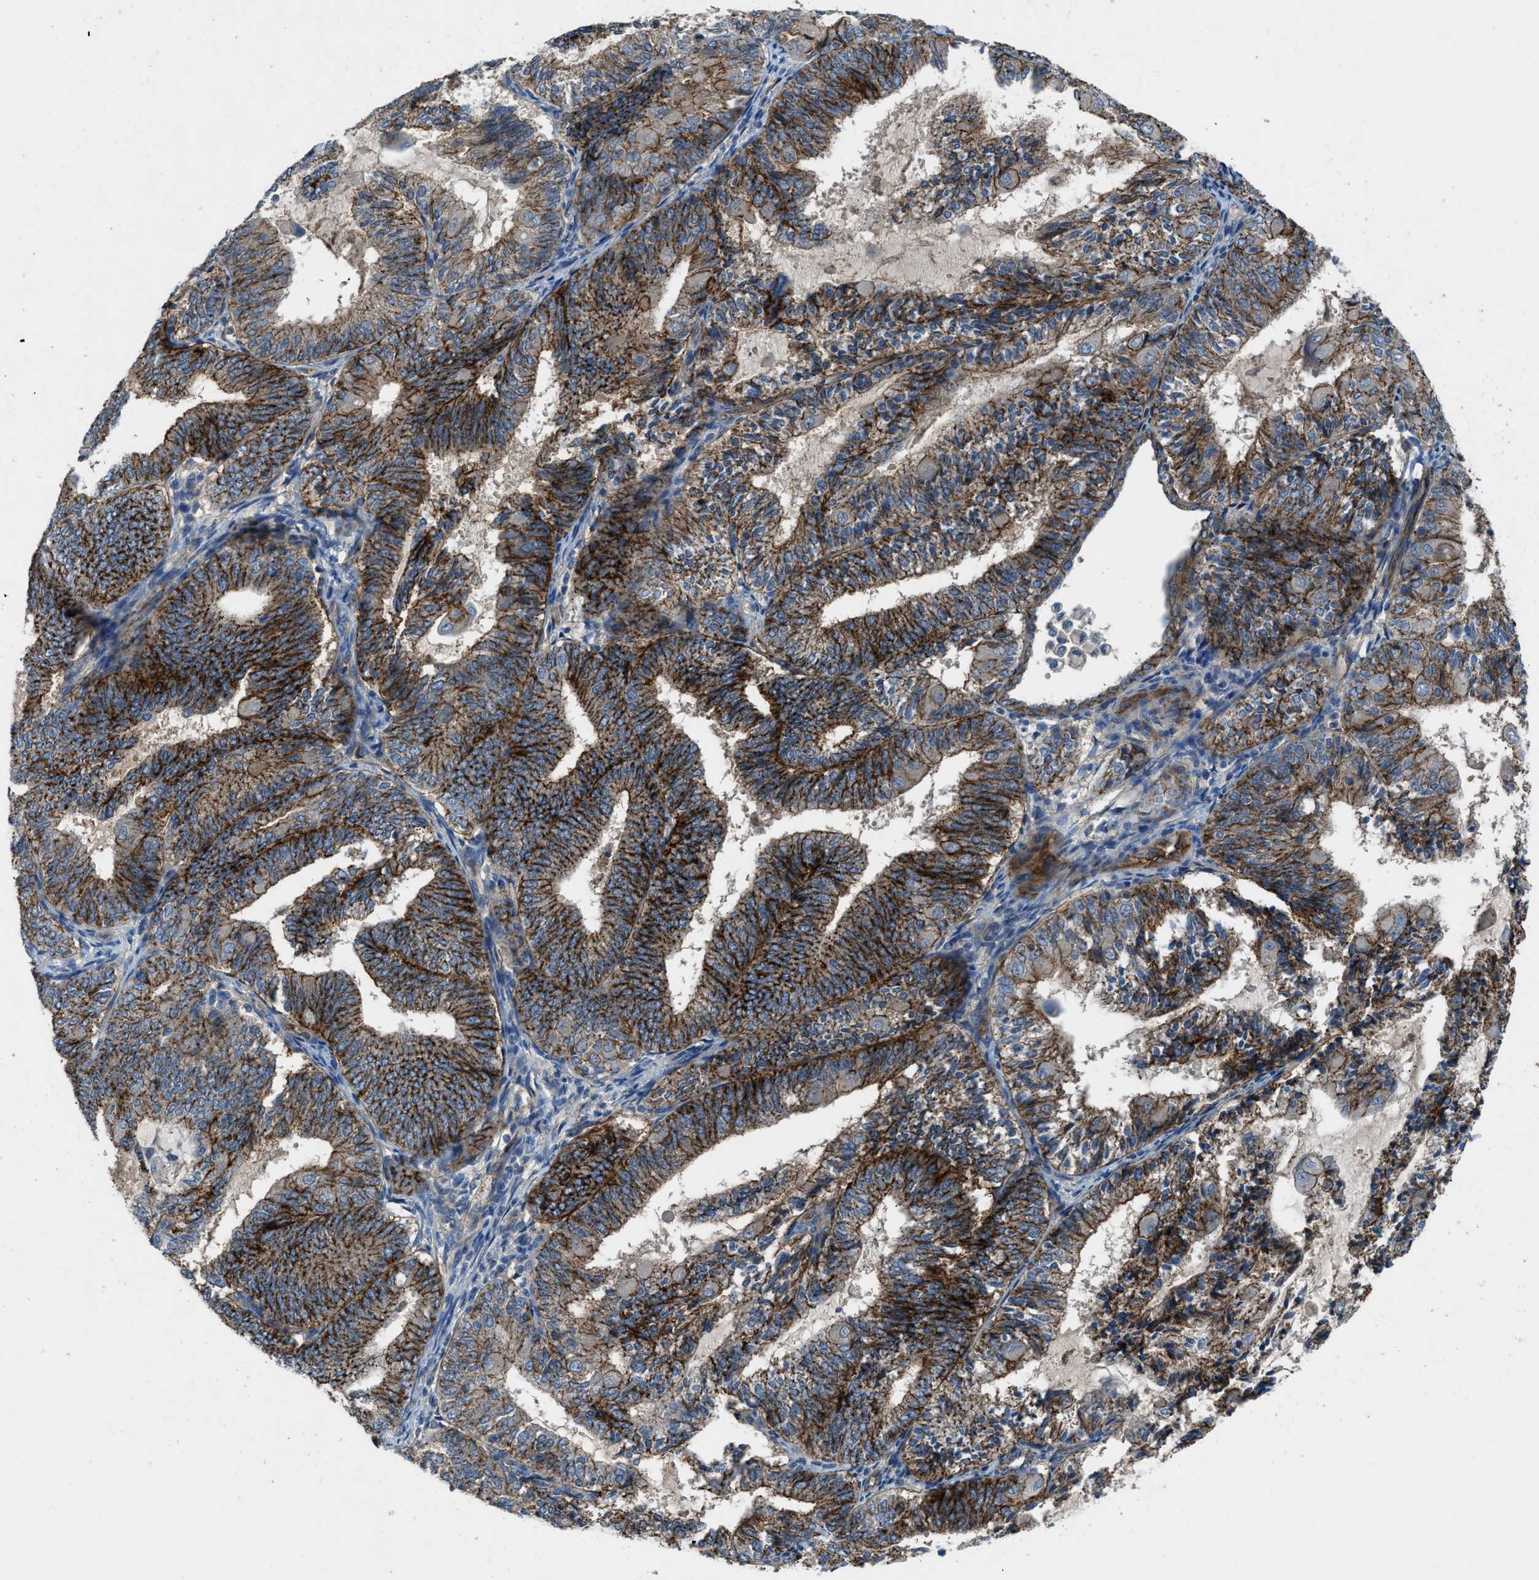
{"staining": {"intensity": "strong", "quantity": ">75%", "location": "cytoplasmic/membranous"}, "tissue": "endometrial cancer", "cell_type": "Tumor cells", "image_type": "cancer", "snomed": [{"axis": "morphology", "description": "Adenocarcinoma, NOS"}, {"axis": "topography", "description": "Endometrium"}], "caption": "The histopathology image displays a brown stain indicating the presence of a protein in the cytoplasmic/membranous of tumor cells in endometrial cancer (adenocarcinoma).", "gene": "PTGFRN", "patient": {"sex": "female", "age": 81}}